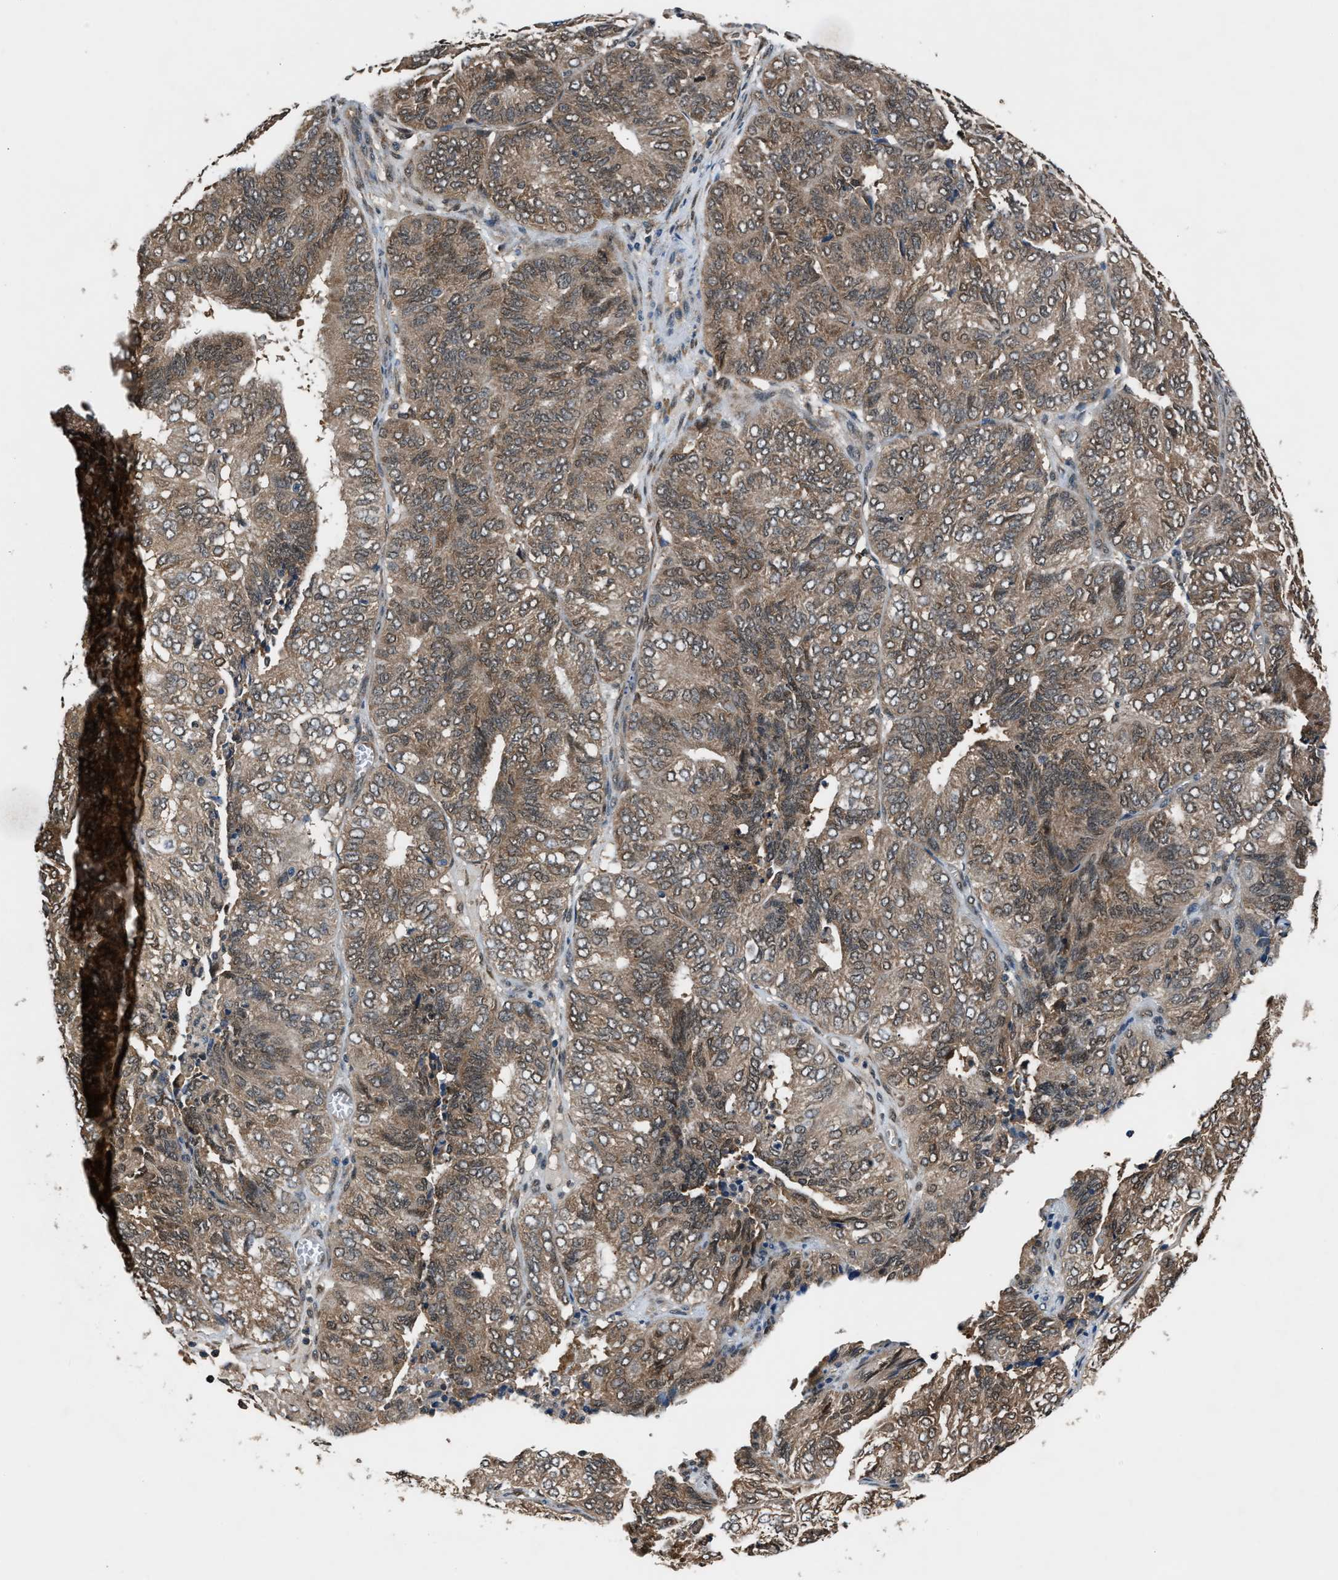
{"staining": {"intensity": "moderate", "quantity": ">75%", "location": "cytoplasmic/membranous,nuclear"}, "tissue": "endometrial cancer", "cell_type": "Tumor cells", "image_type": "cancer", "snomed": [{"axis": "morphology", "description": "Adenocarcinoma, NOS"}, {"axis": "topography", "description": "Uterus"}], "caption": "IHC image of endometrial cancer (adenocarcinoma) stained for a protein (brown), which reveals medium levels of moderate cytoplasmic/membranous and nuclear positivity in about >75% of tumor cells.", "gene": "TP53I3", "patient": {"sex": "female", "age": 60}}